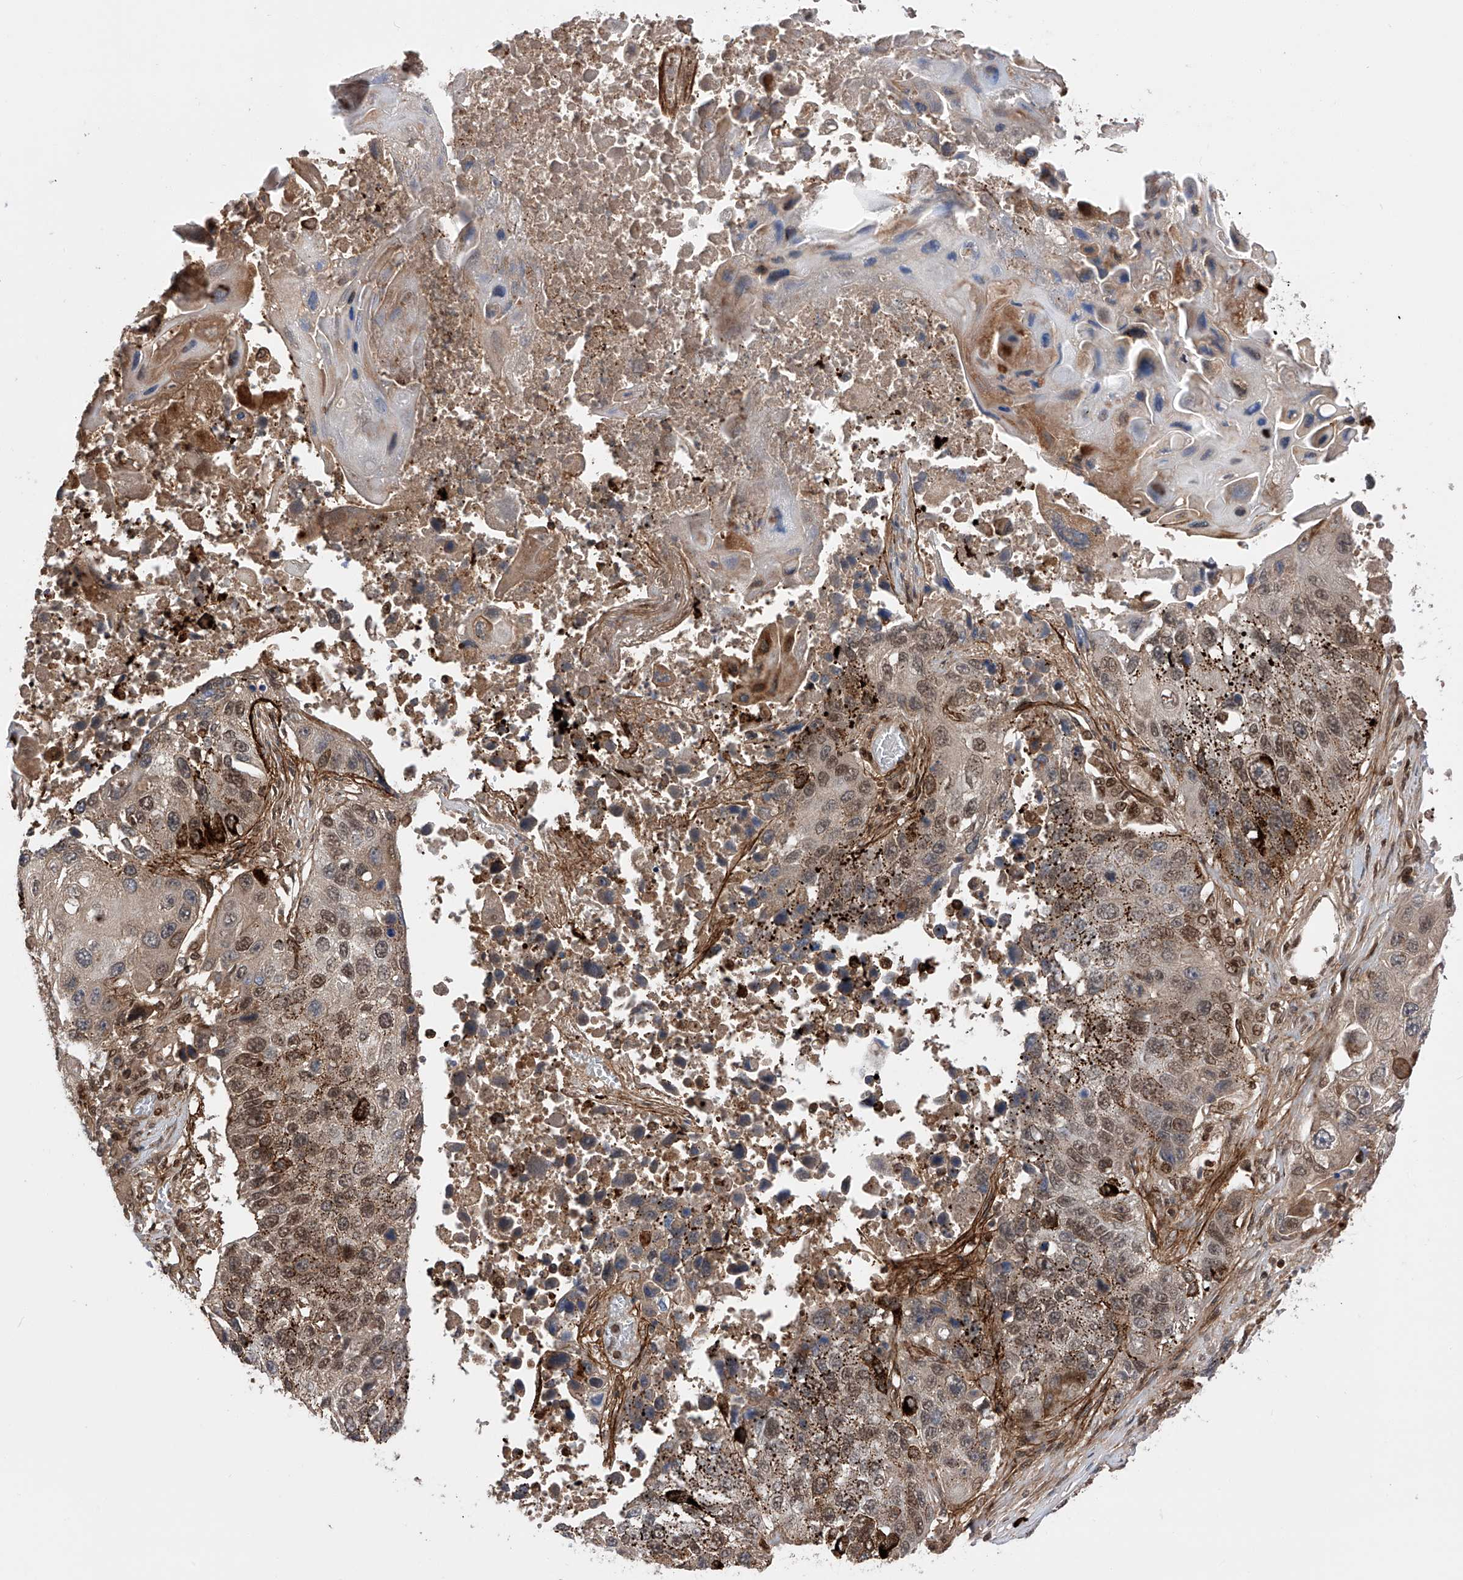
{"staining": {"intensity": "moderate", "quantity": ">75%", "location": "cytoplasmic/membranous,nuclear"}, "tissue": "lung cancer", "cell_type": "Tumor cells", "image_type": "cancer", "snomed": [{"axis": "morphology", "description": "Squamous cell carcinoma, NOS"}, {"axis": "topography", "description": "Lung"}], "caption": "Lung squamous cell carcinoma stained with a brown dye exhibits moderate cytoplasmic/membranous and nuclear positive positivity in about >75% of tumor cells.", "gene": "ZNF280D", "patient": {"sex": "male", "age": 61}}